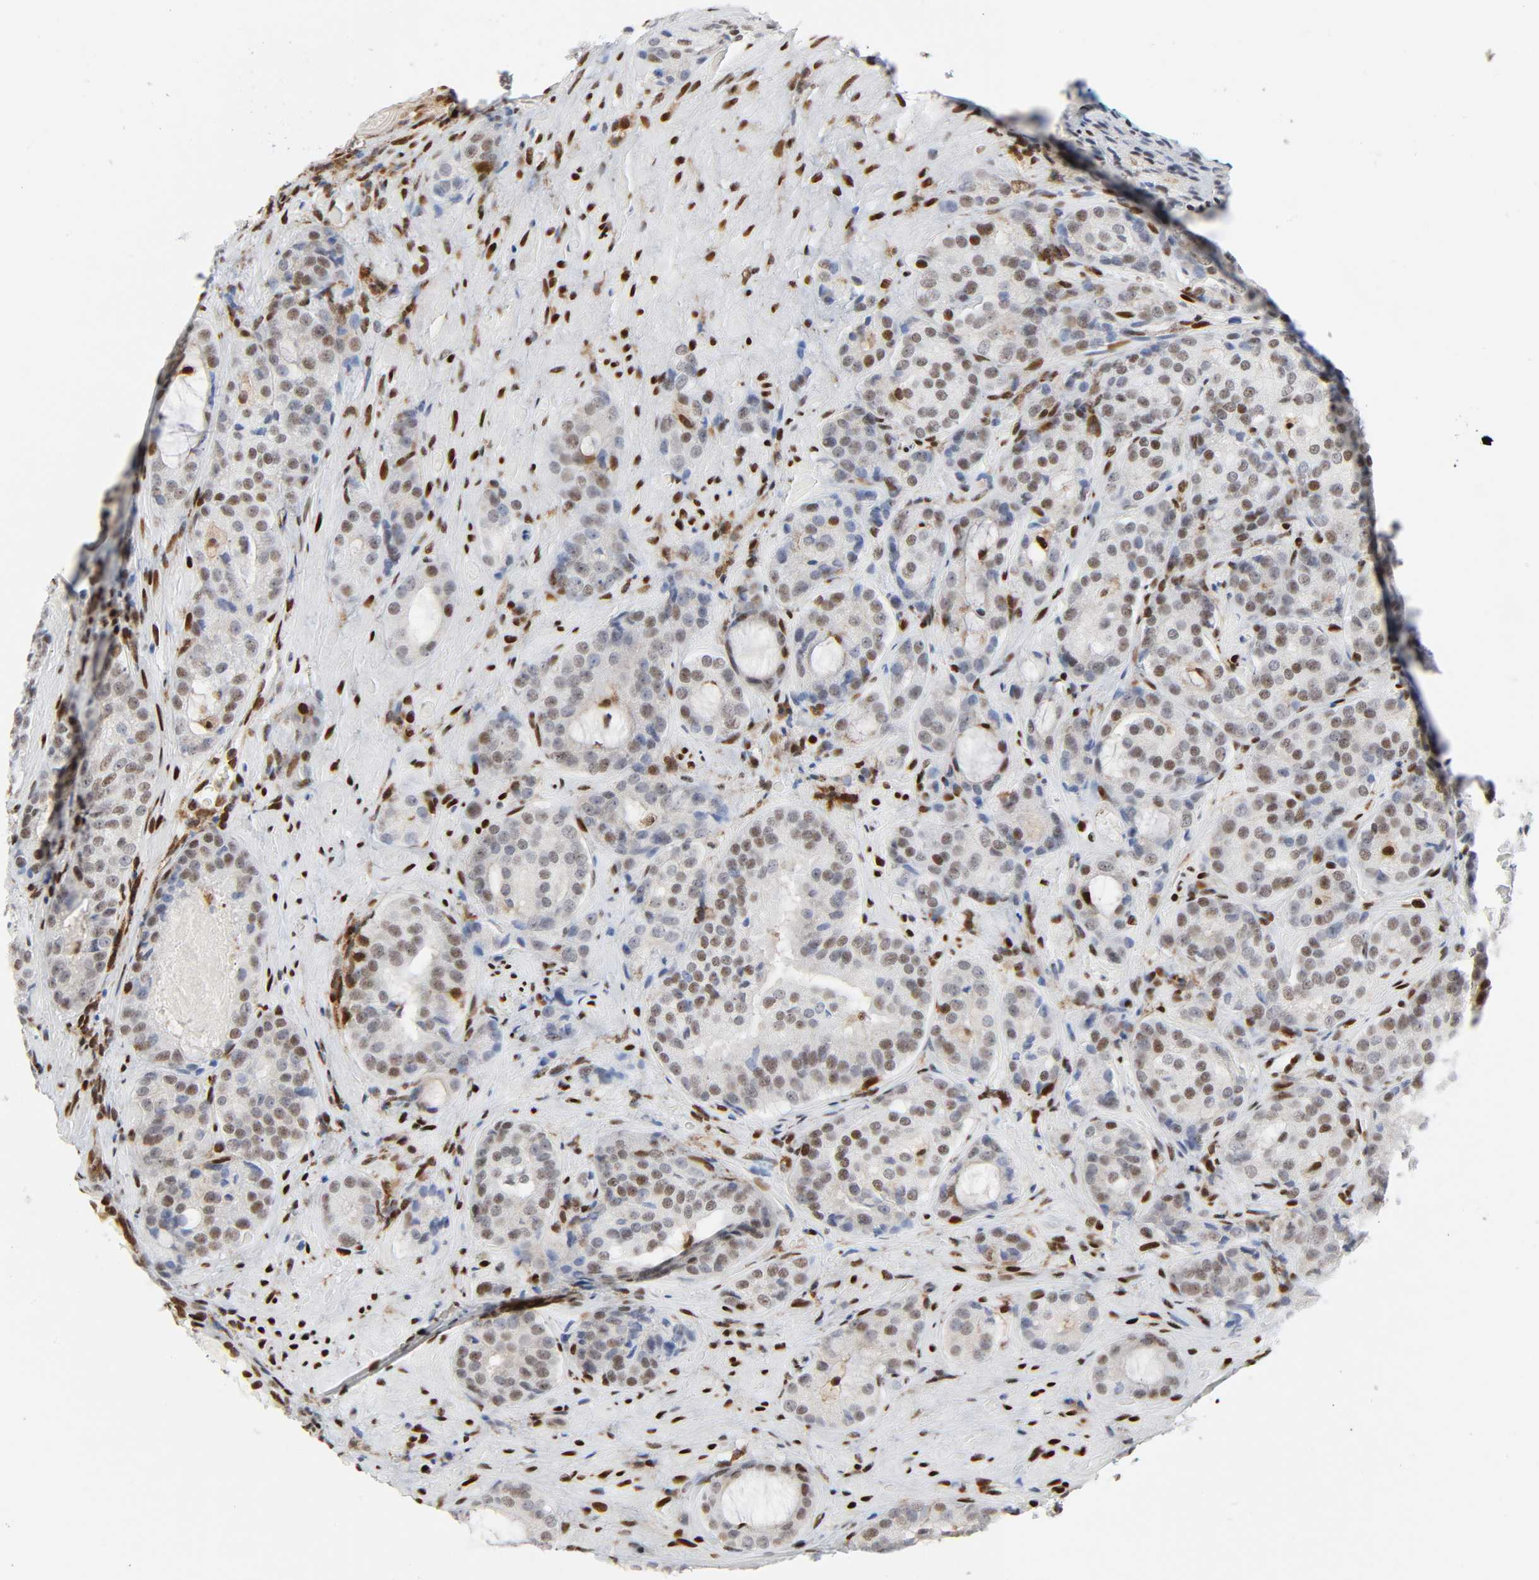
{"staining": {"intensity": "moderate", "quantity": "25%-75%", "location": "nuclear"}, "tissue": "prostate cancer", "cell_type": "Tumor cells", "image_type": "cancer", "snomed": [{"axis": "morphology", "description": "Adenocarcinoma, High grade"}, {"axis": "topography", "description": "Prostate"}], "caption": "A brown stain labels moderate nuclear expression of a protein in prostate cancer tumor cells. The protein is stained brown, and the nuclei are stained in blue (DAB (3,3'-diaminobenzidine) IHC with brightfield microscopy, high magnification).", "gene": "WAS", "patient": {"sex": "male", "age": 72}}